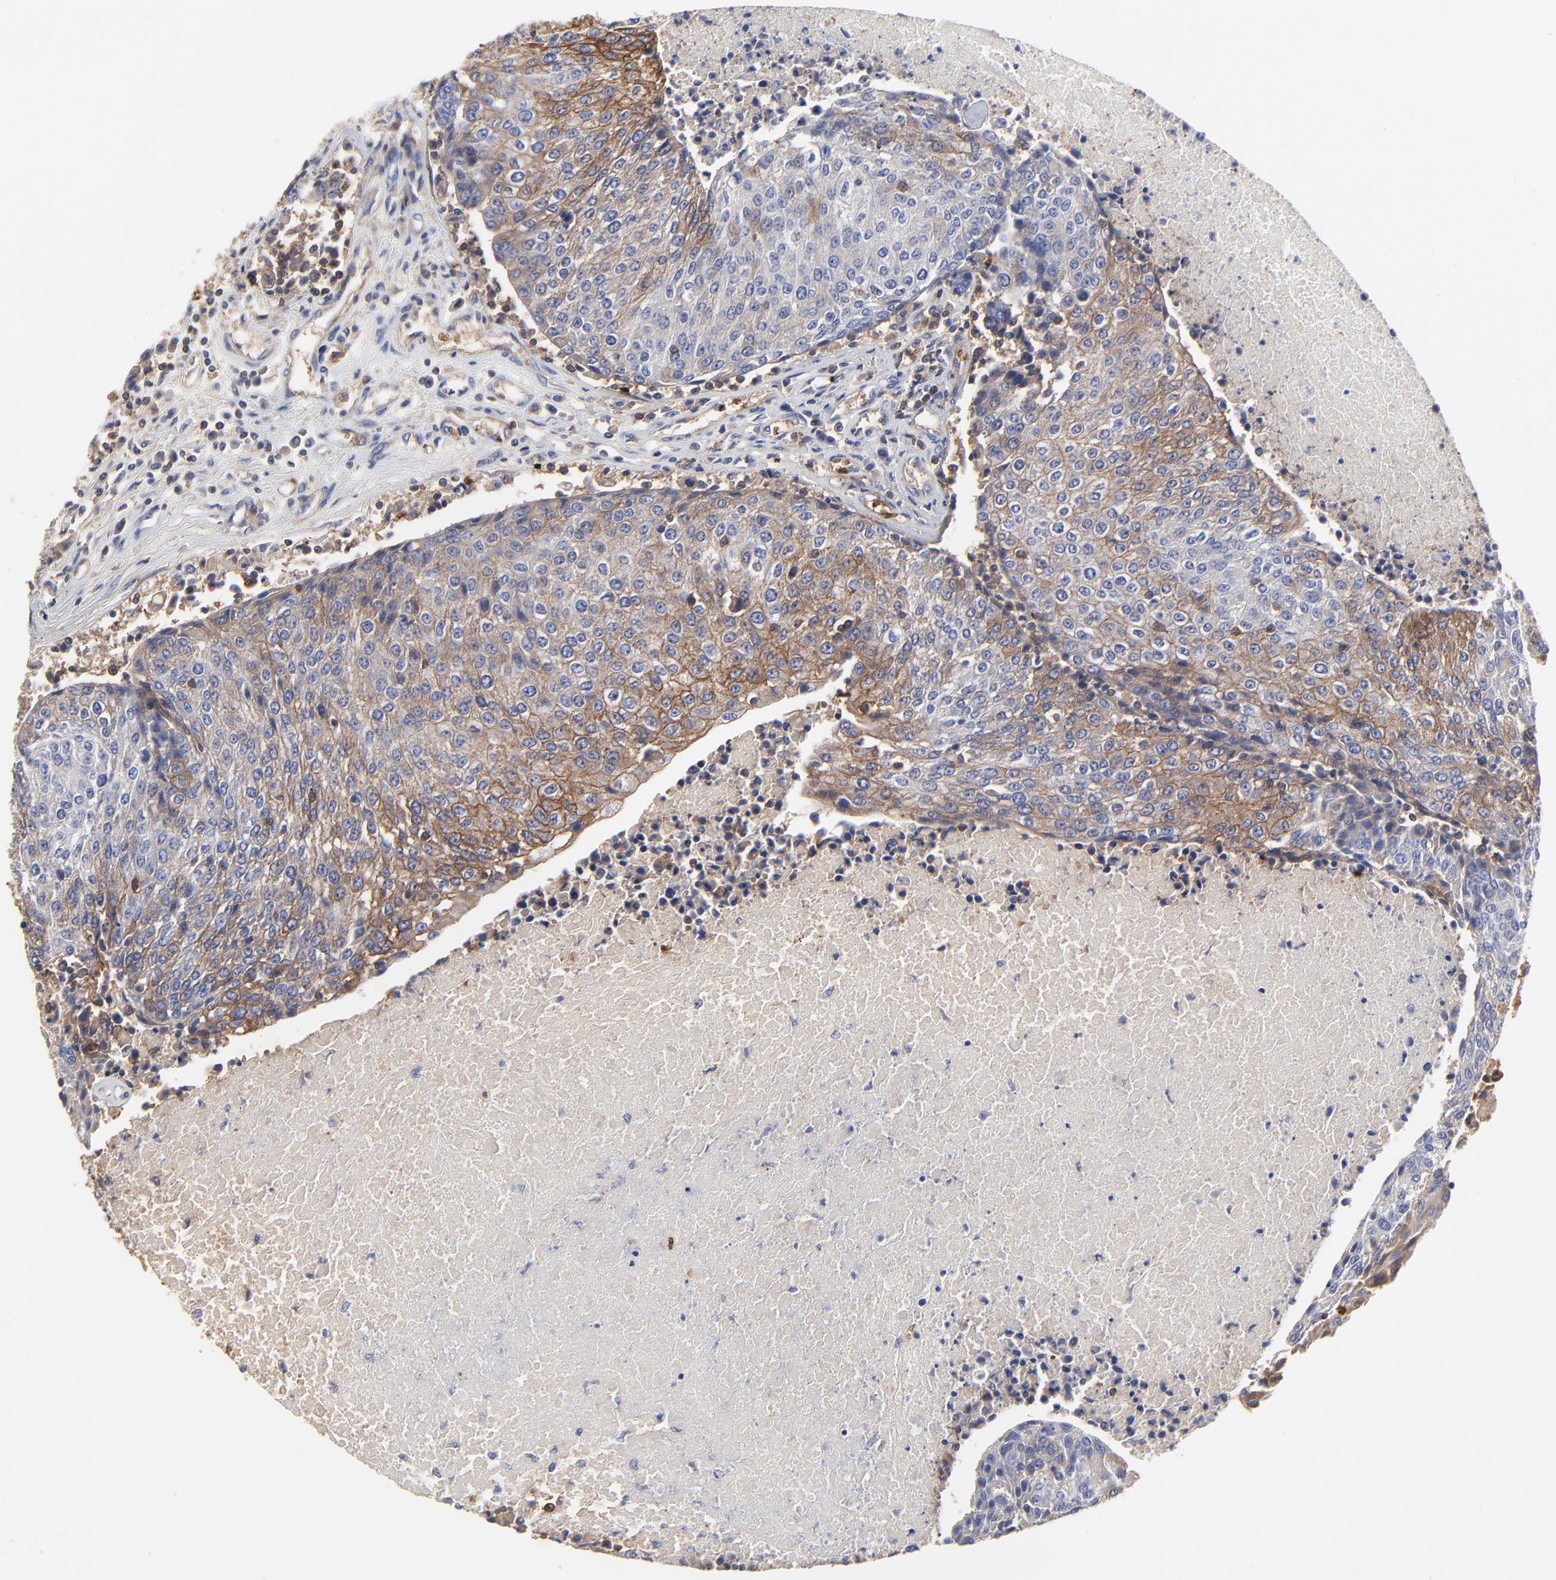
{"staining": {"intensity": "moderate", "quantity": "<25%", "location": "cytoplasmic/membranous"}, "tissue": "urothelial cancer", "cell_type": "Tumor cells", "image_type": "cancer", "snomed": [{"axis": "morphology", "description": "Urothelial carcinoma, High grade"}, {"axis": "topography", "description": "Urinary bladder"}], "caption": "Brown immunohistochemical staining in high-grade urothelial carcinoma displays moderate cytoplasmic/membranous staining in about <25% of tumor cells. Immunohistochemistry (ihc) stains the protein in brown and the nuclei are stained blue.", "gene": "PAG1", "patient": {"sex": "female", "age": 85}}